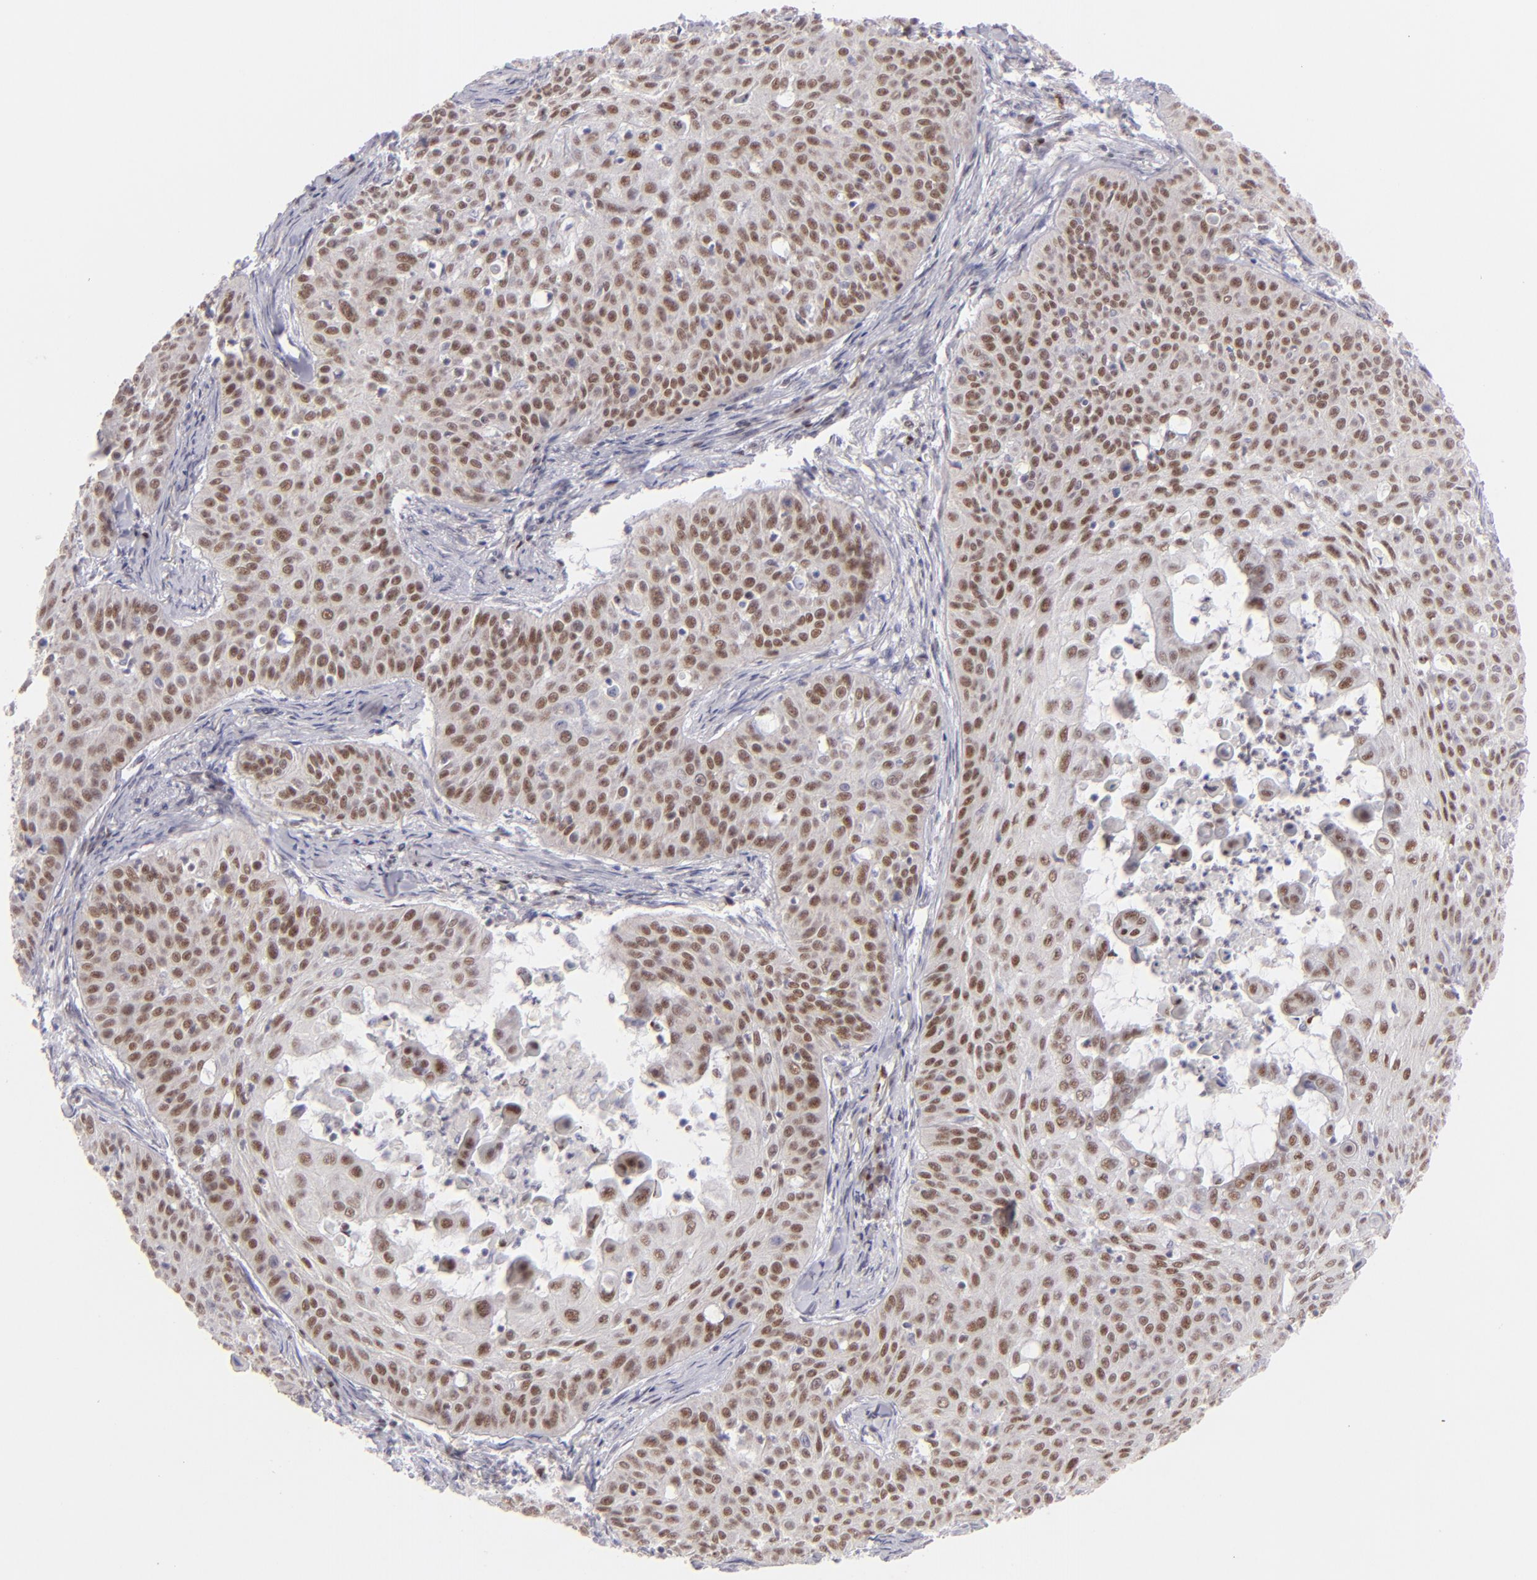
{"staining": {"intensity": "moderate", "quantity": "25%-75%", "location": "nuclear"}, "tissue": "skin cancer", "cell_type": "Tumor cells", "image_type": "cancer", "snomed": [{"axis": "morphology", "description": "Squamous cell carcinoma, NOS"}, {"axis": "topography", "description": "Skin"}], "caption": "Human skin cancer stained for a protein (brown) exhibits moderate nuclear positive positivity in about 25%-75% of tumor cells.", "gene": "POU2F1", "patient": {"sex": "male", "age": 82}}